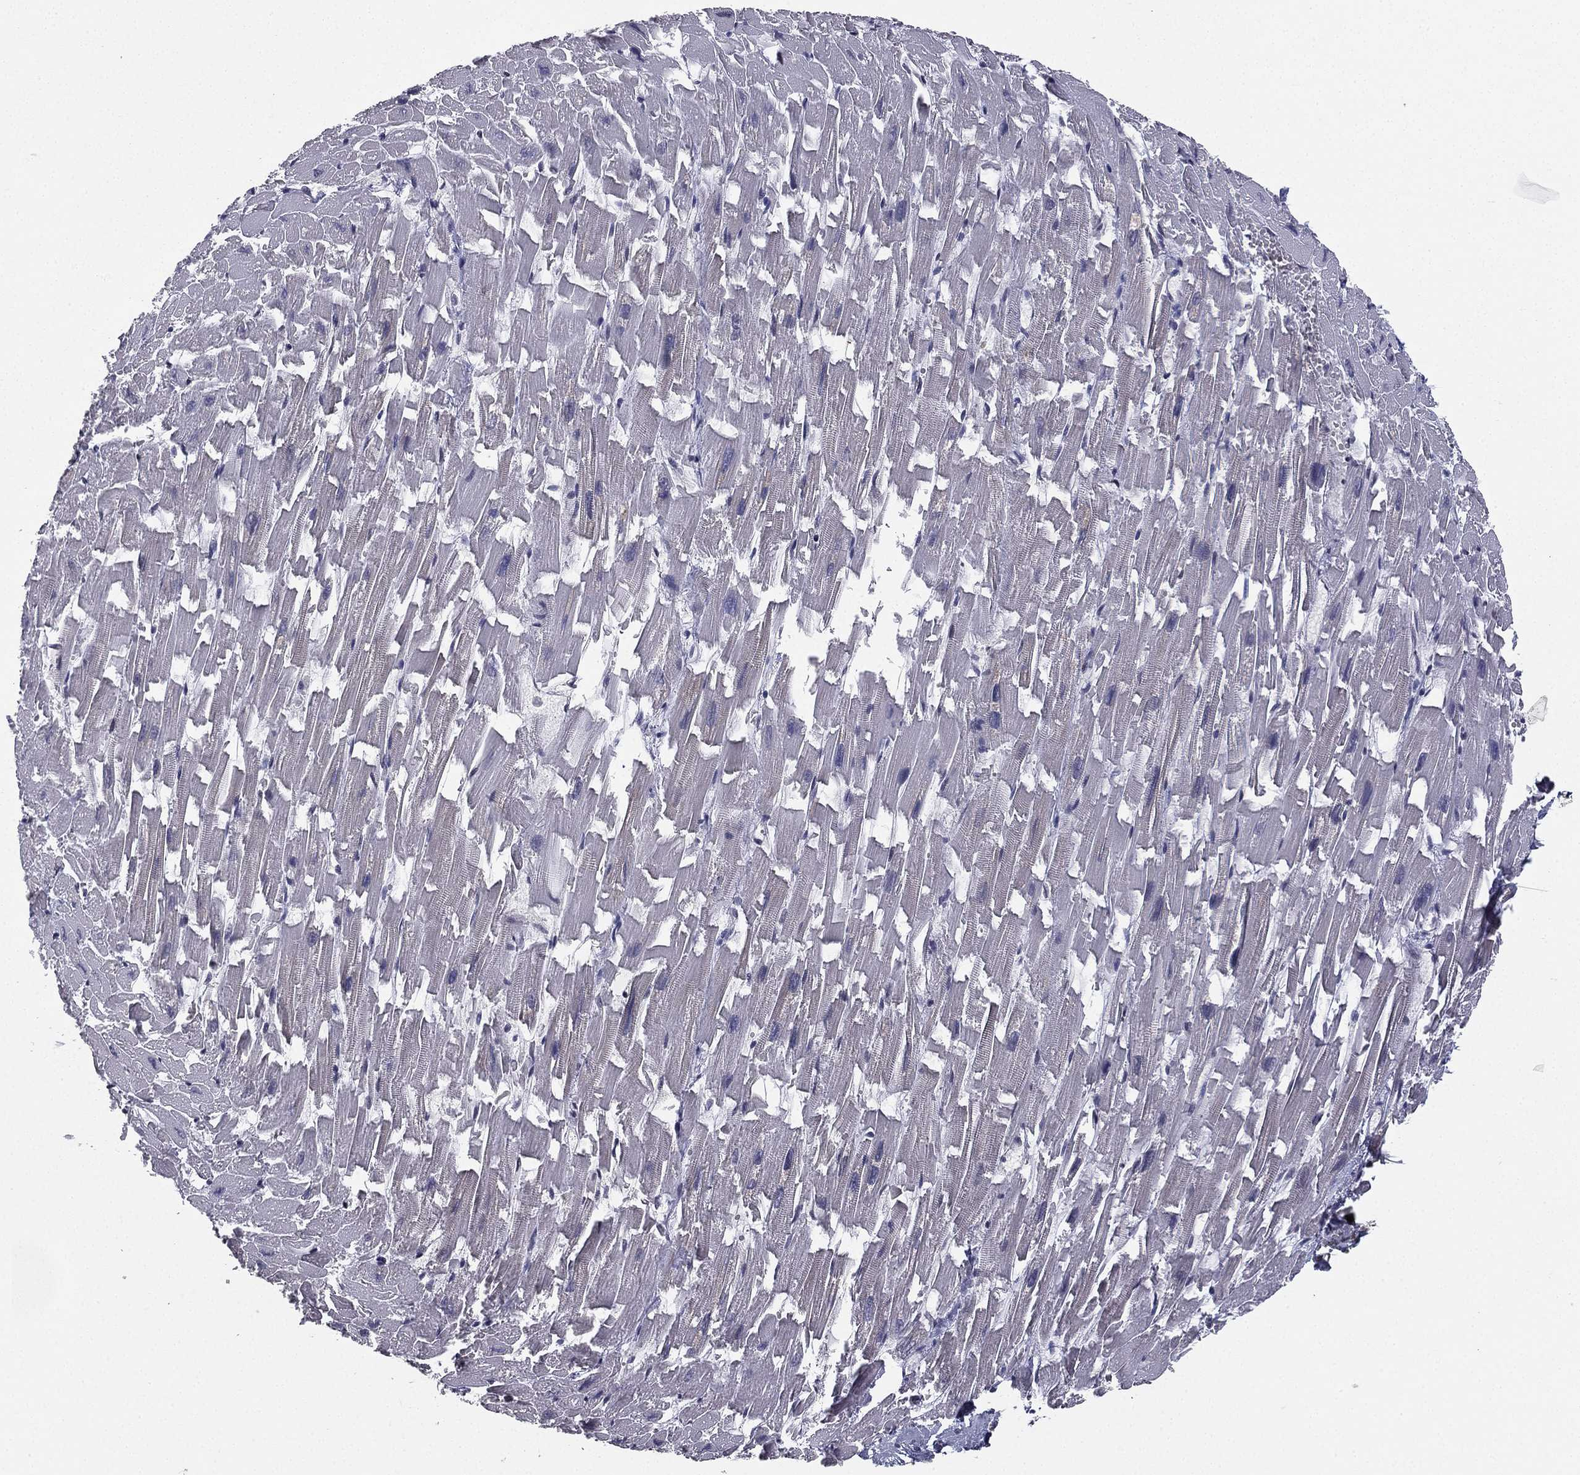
{"staining": {"intensity": "negative", "quantity": "none", "location": "none"}, "tissue": "heart muscle", "cell_type": "Cardiomyocytes", "image_type": "normal", "snomed": [{"axis": "morphology", "description": "Normal tissue, NOS"}, {"axis": "topography", "description": "Heart"}], "caption": "Immunohistochemistry (IHC) micrograph of normal human heart muscle stained for a protein (brown), which displays no positivity in cardiomyocytes.", "gene": "RARB", "patient": {"sex": "female", "age": 64}}